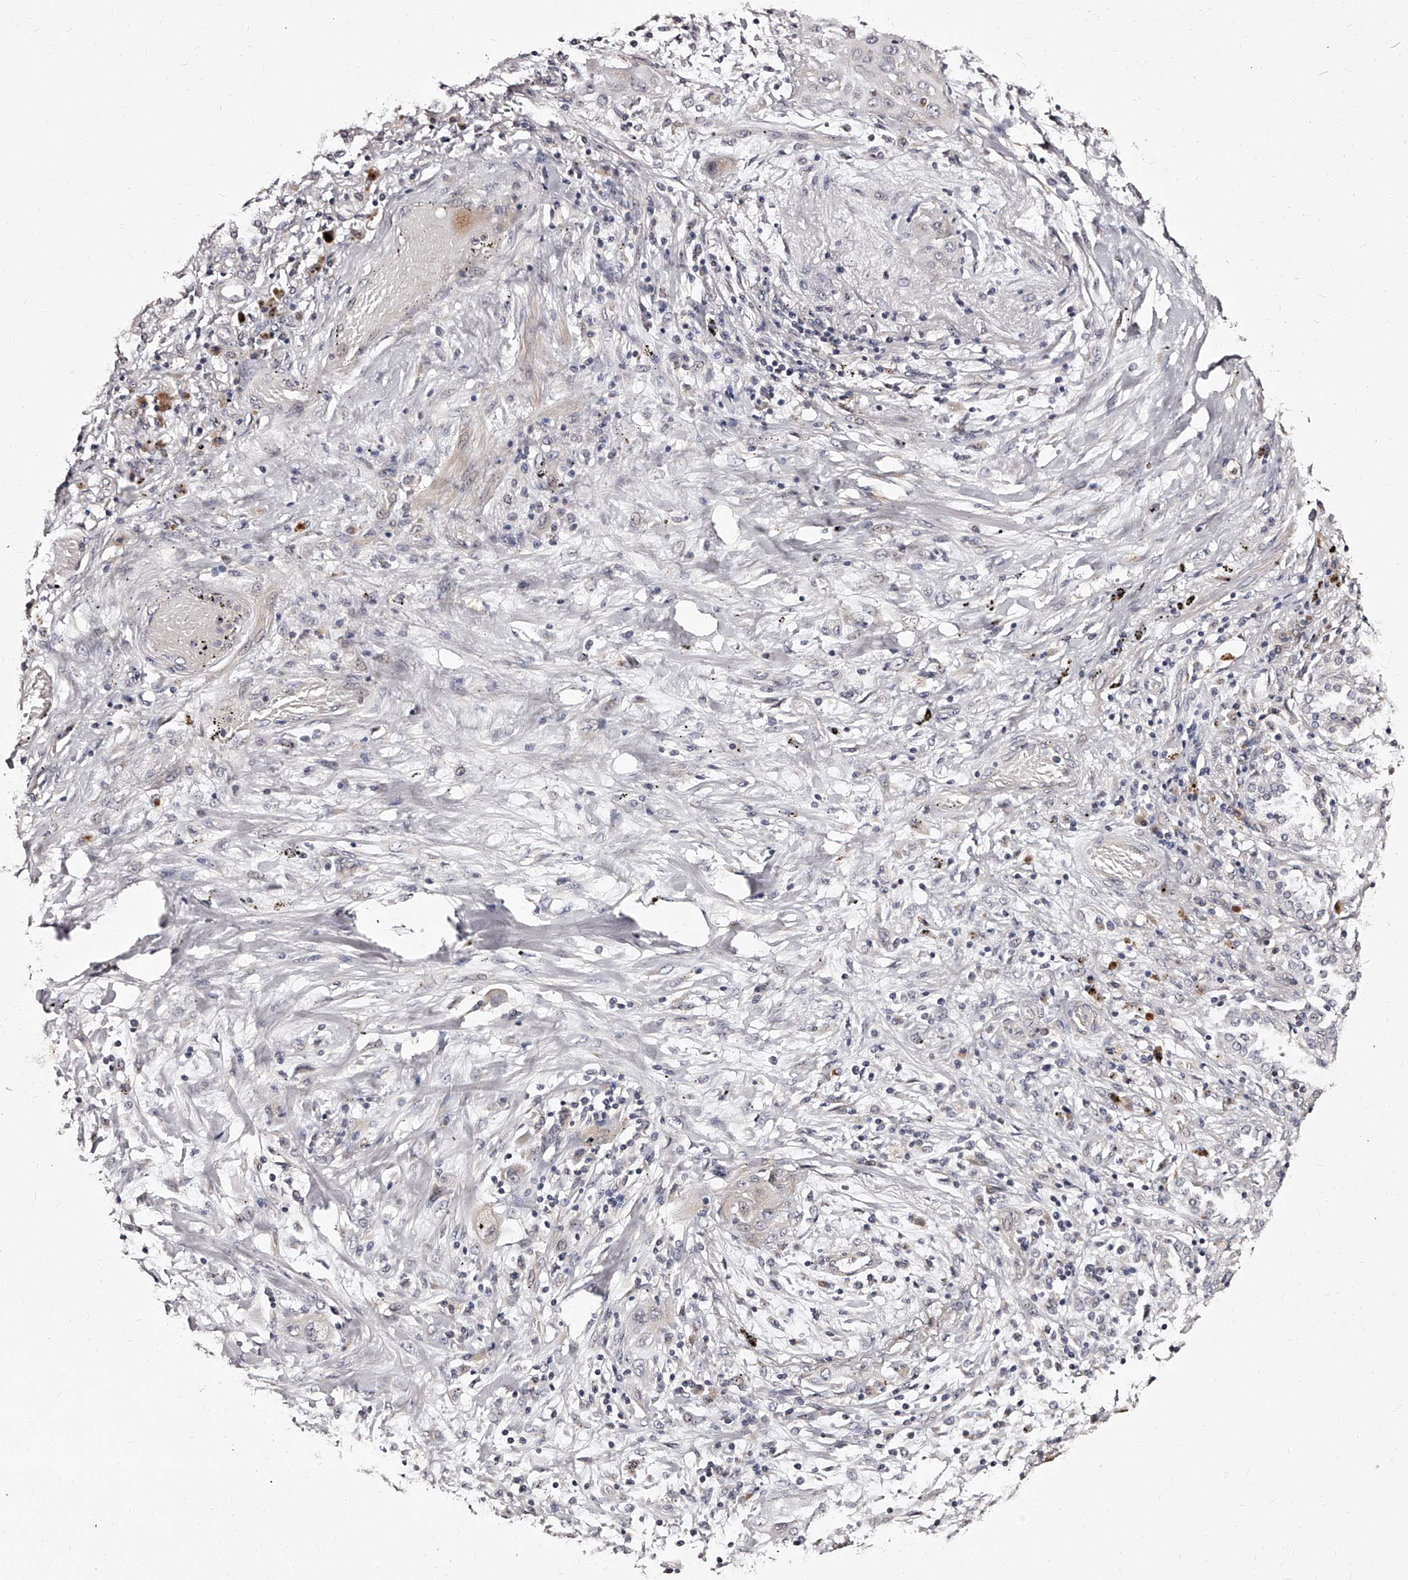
{"staining": {"intensity": "negative", "quantity": "none", "location": "none"}, "tissue": "lung cancer", "cell_type": "Tumor cells", "image_type": "cancer", "snomed": [{"axis": "morphology", "description": "Squamous cell carcinoma, NOS"}, {"axis": "topography", "description": "Lung"}], "caption": "Tumor cells are negative for brown protein staining in lung cancer (squamous cell carcinoma).", "gene": "RSC1A1", "patient": {"sex": "female", "age": 47}}